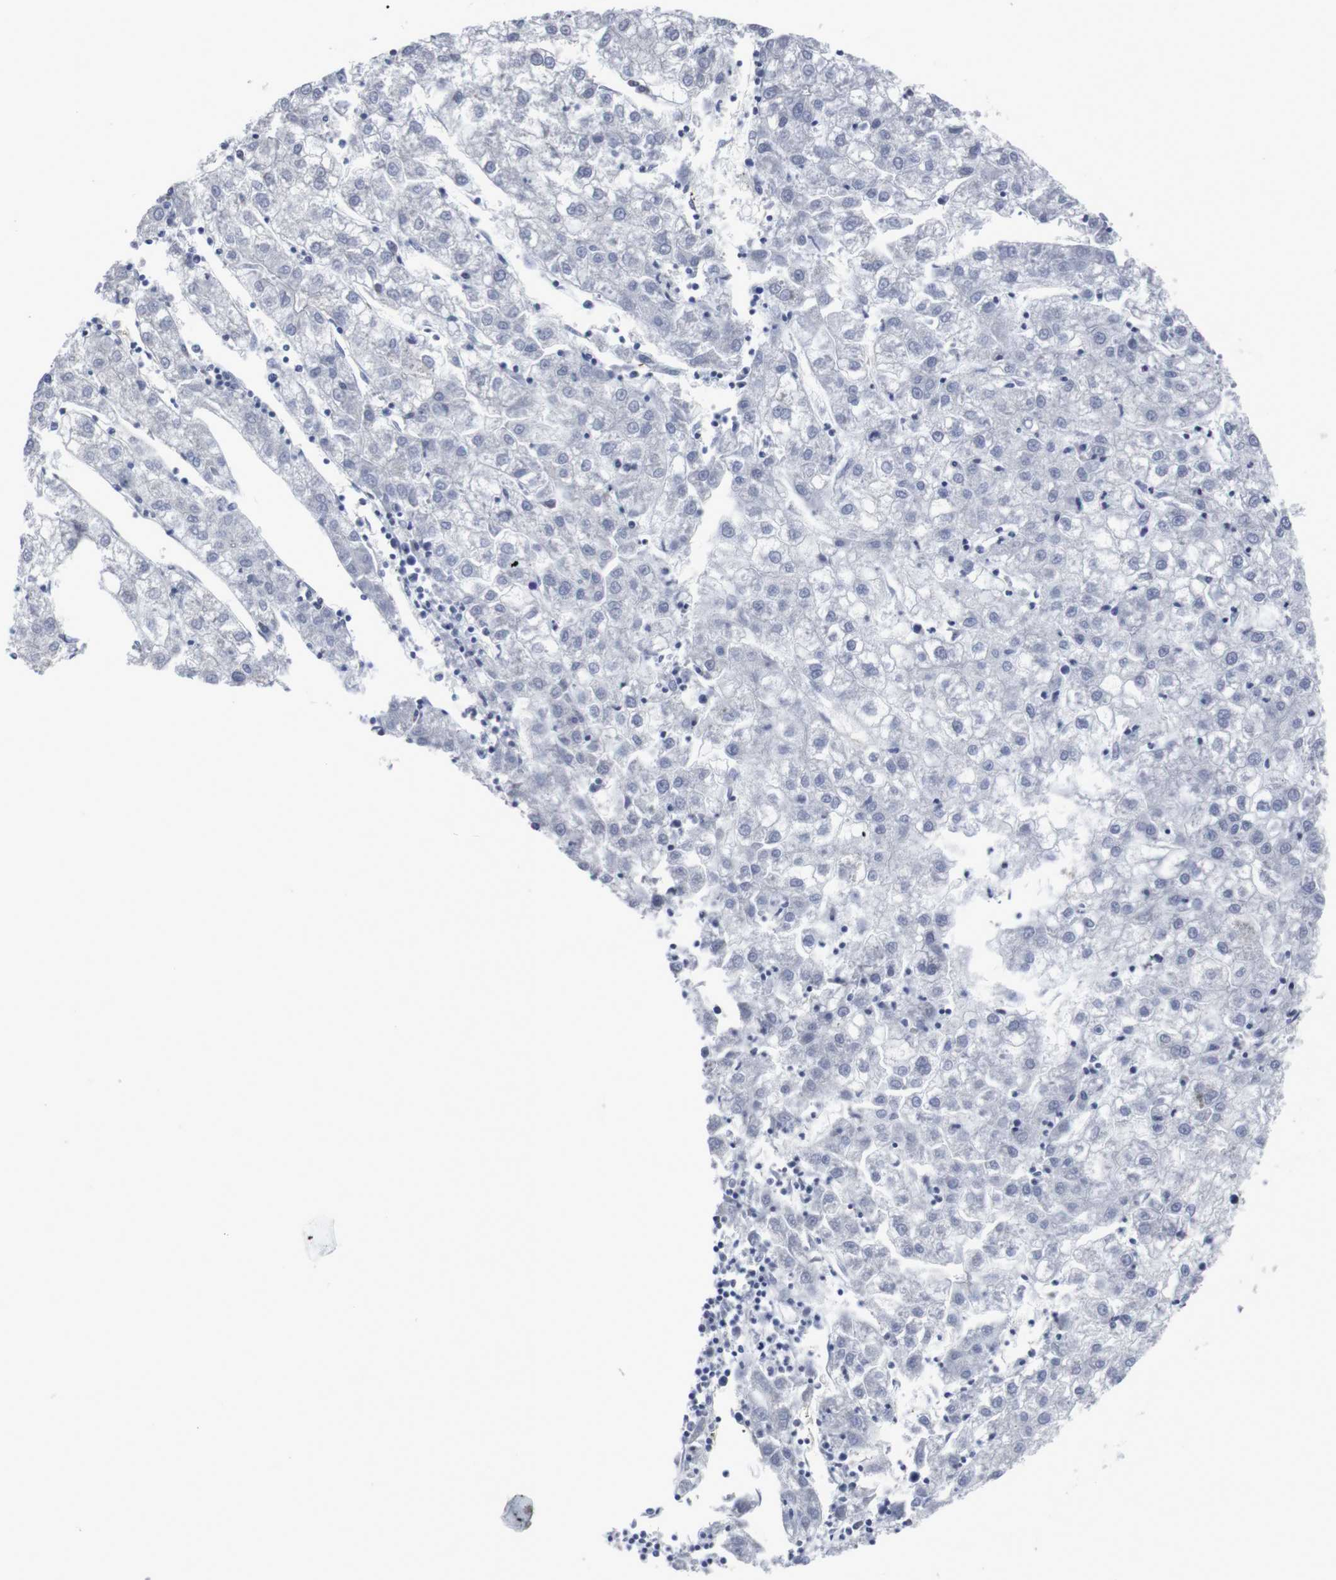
{"staining": {"intensity": "negative", "quantity": "none", "location": "none"}, "tissue": "liver cancer", "cell_type": "Tumor cells", "image_type": "cancer", "snomed": [{"axis": "morphology", "description": "Carcinoma, Hepatocellular, NOS"}, {"axis": "topography", "description": "Liver"}], "caption": "High power microscopy histopathology image of an immunohistochemistry (IHC) micrograph of liver cancer, revealing no significant positivity in tumor cells. (DAB (3,3'-diaminobenzidine) immunohistochemistry (IHC) with hematoxylin counter stain).", "gene": "SNCG", "patient": {"sex": "male", "age": 72}}